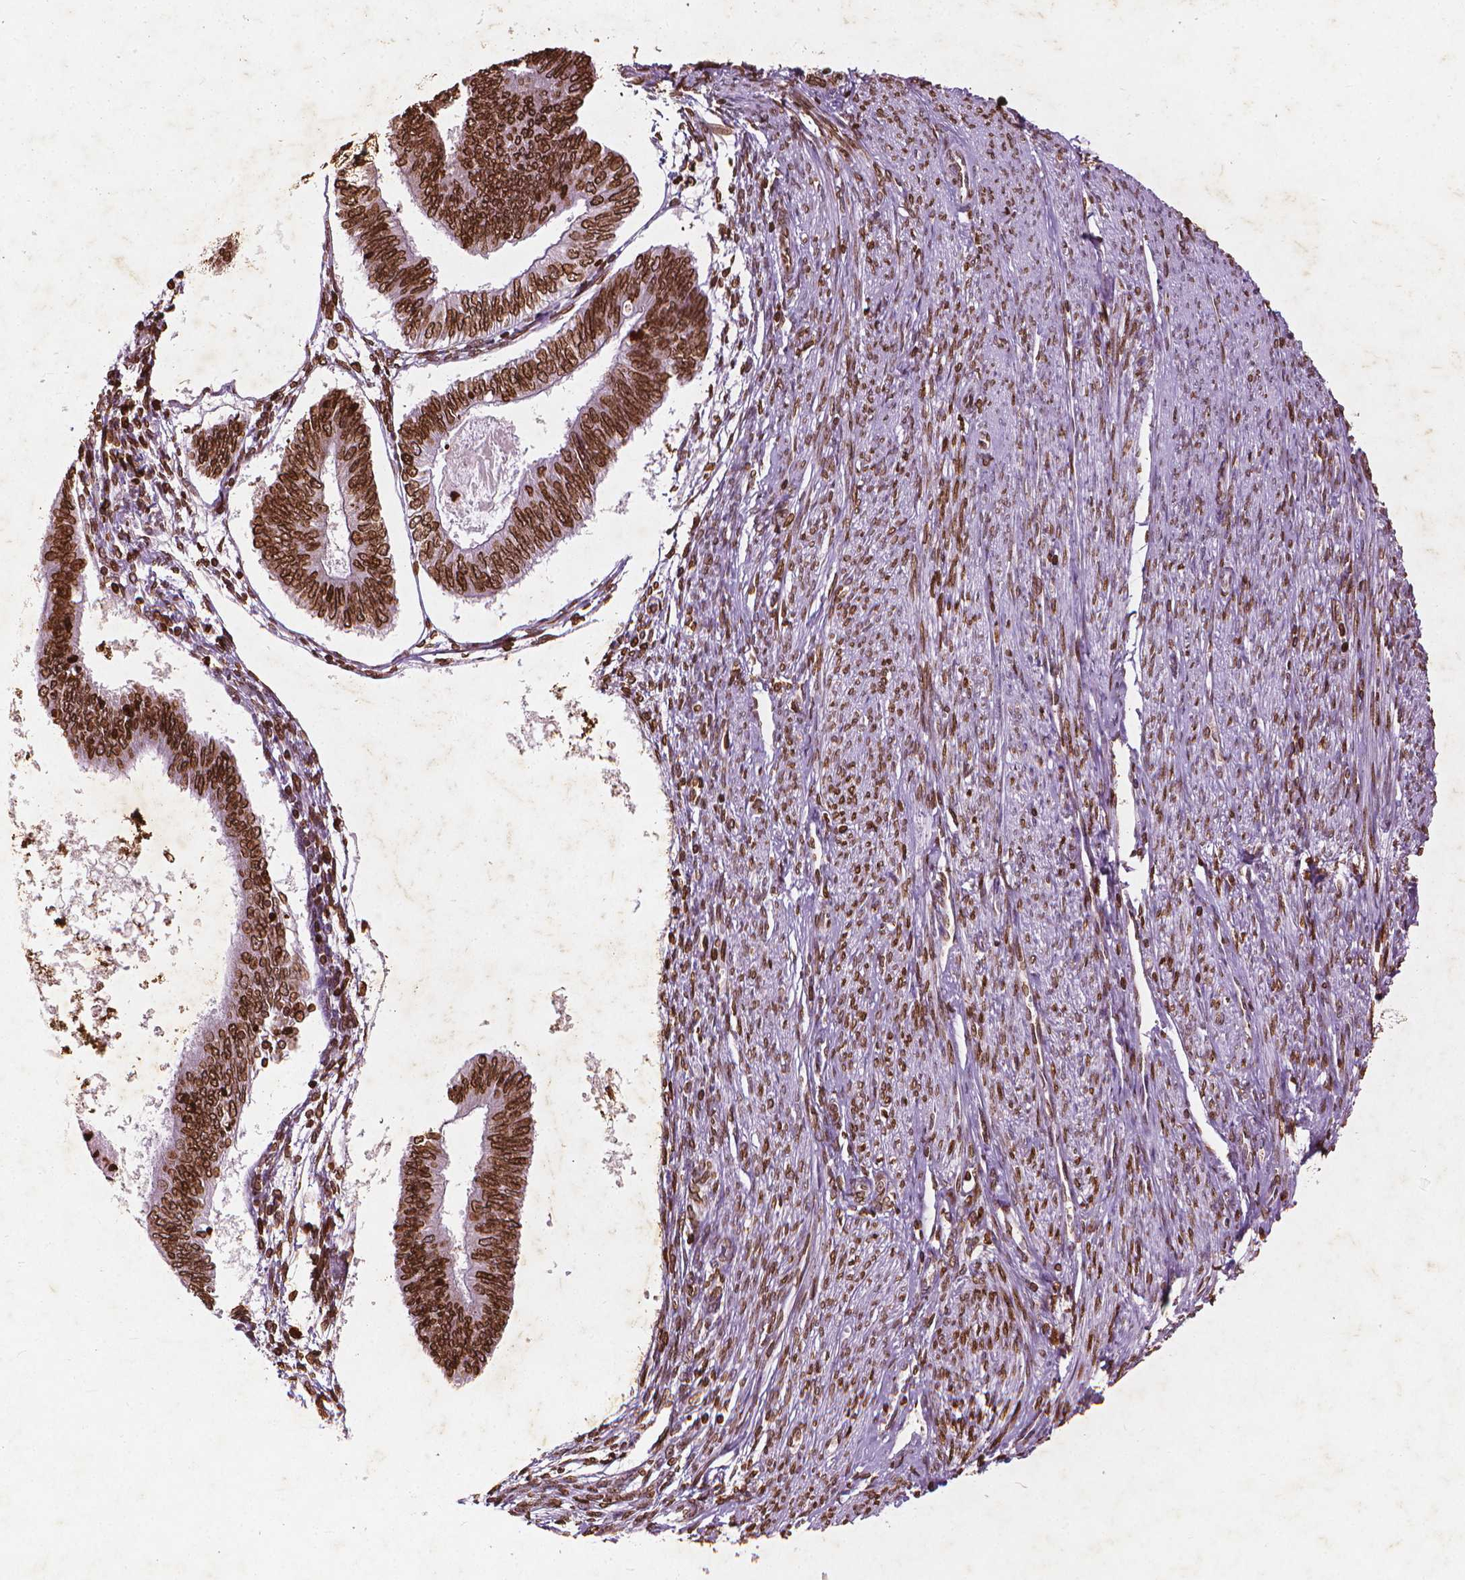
{"staining": {"intensity": "strong", "quantity": ">75%", "location": "cytoplasmic/membranous,nuclear"}, "tissue": "endometrial cancer", "cell_type": "Tumor cells", "image_type": "cancer", "snomed": [{"axis": "morphology", "description": "Adenocarcinoma, NOS"}, {"axis": "topography", "description": "Endometrium"}], "caption": "Immunohistochemical staining of endometrial adenocarcinoma shows high levels of strong cytoplasmic/membranous and nuclear expression in about >75% of tumor cells.", "gene": "LMNB1", "patient": {"sex": "female", "age": 58}}